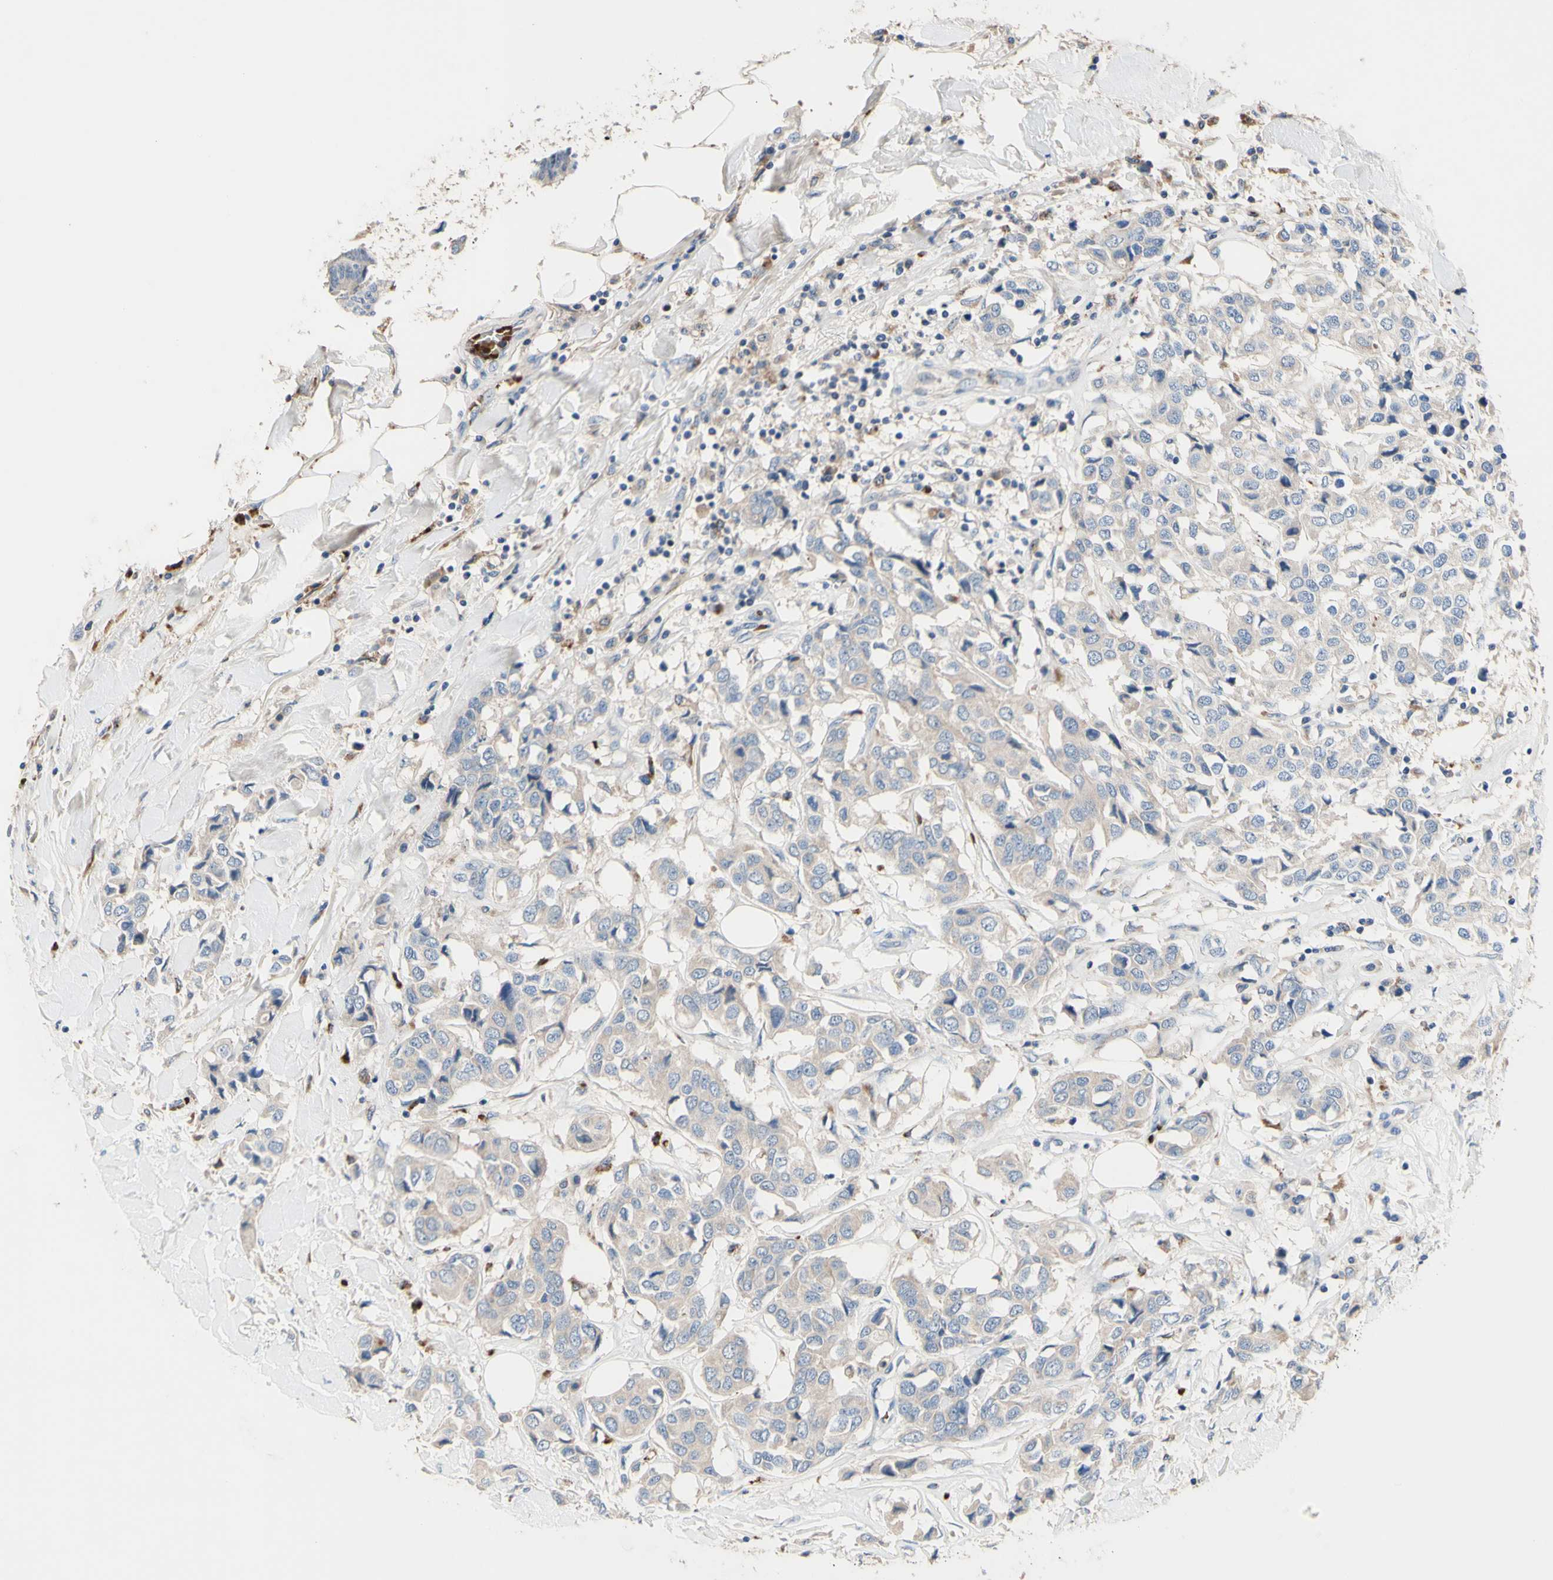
{"staining": {"intensity": "weak", "quantity": ">75%", "location": "cytoplasmic/membranous"}, "tissue": "breast cancer", "cell_type": "Tumor cells", "image_type": "cancer", "snomed": [{"axis": "morphology", "description": "Duct carcinoma"}, {"axis": "topography", "description": "Breast"}], "caption": "The image demonstrates immunohistochemical staining of intraductal carcinoma (breast). There is weak cytoplasmic/membranous positivity is identified in approximately >75% of tumor cells.", "gene": "CDON", "patient": {"sex": "female", "age": 80}}